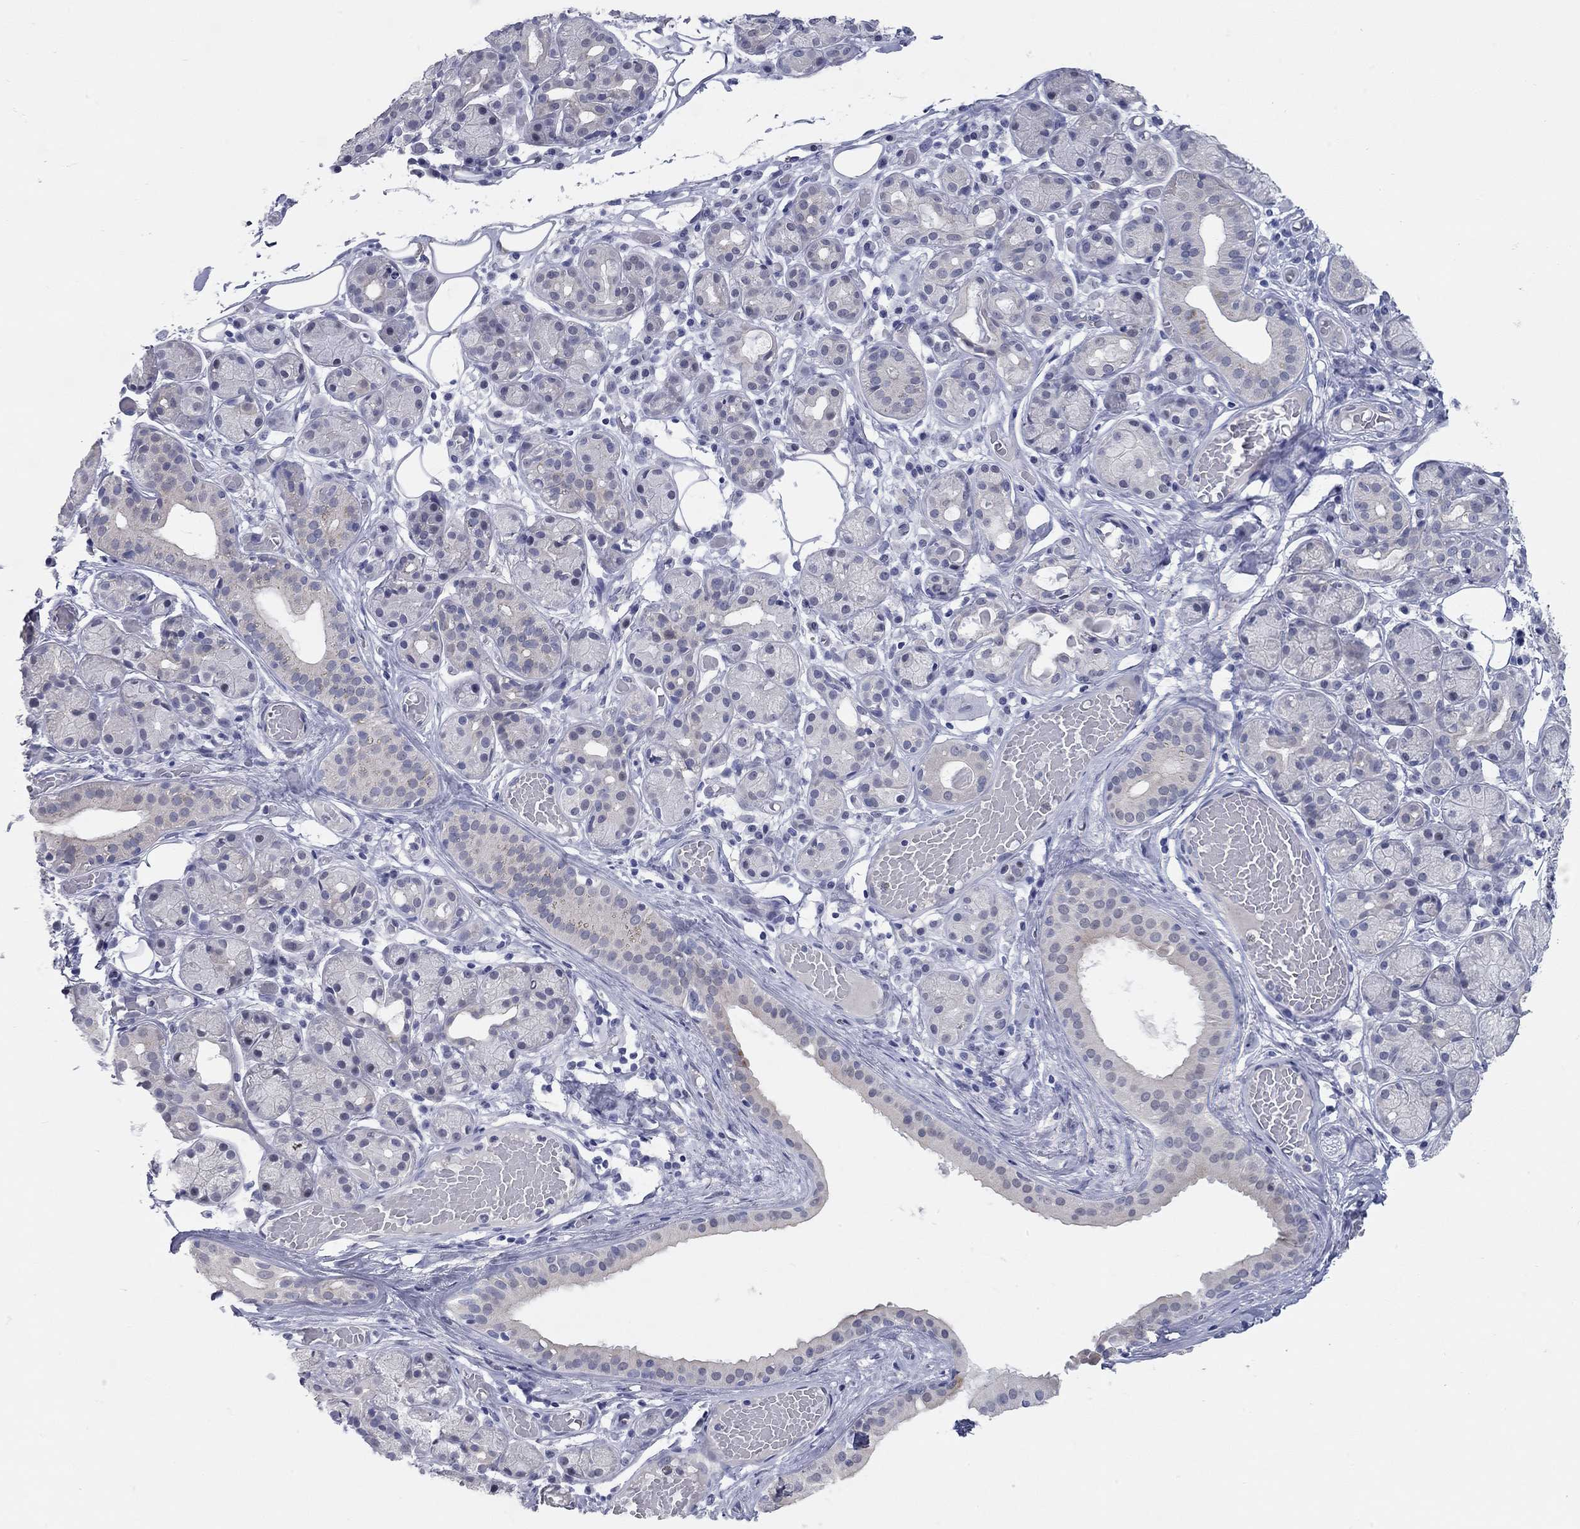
{"staining": {"intensity": "negative", "quantity": "none", "location": "none"}, "tissue": "salivary gland", "cell_type": "Glandular cells", "image_type": "normal", "snomed": [{"axis": "morphology", "description": "Normal tissue, NOS"}, {"axis": "topography", "description": "Salivary gland"}, {"axis": "topography", "description": "Peripheral nerve tissue"}], "caption": "The immunohistochemistry histopathology image has no significant staining in glandular cells of salivary gland. (DAB (3,3'-diaminobenzidine) IHC, high magnification).", "gene": "WASF3", "patient": {"sex": "male", "age": 71}}